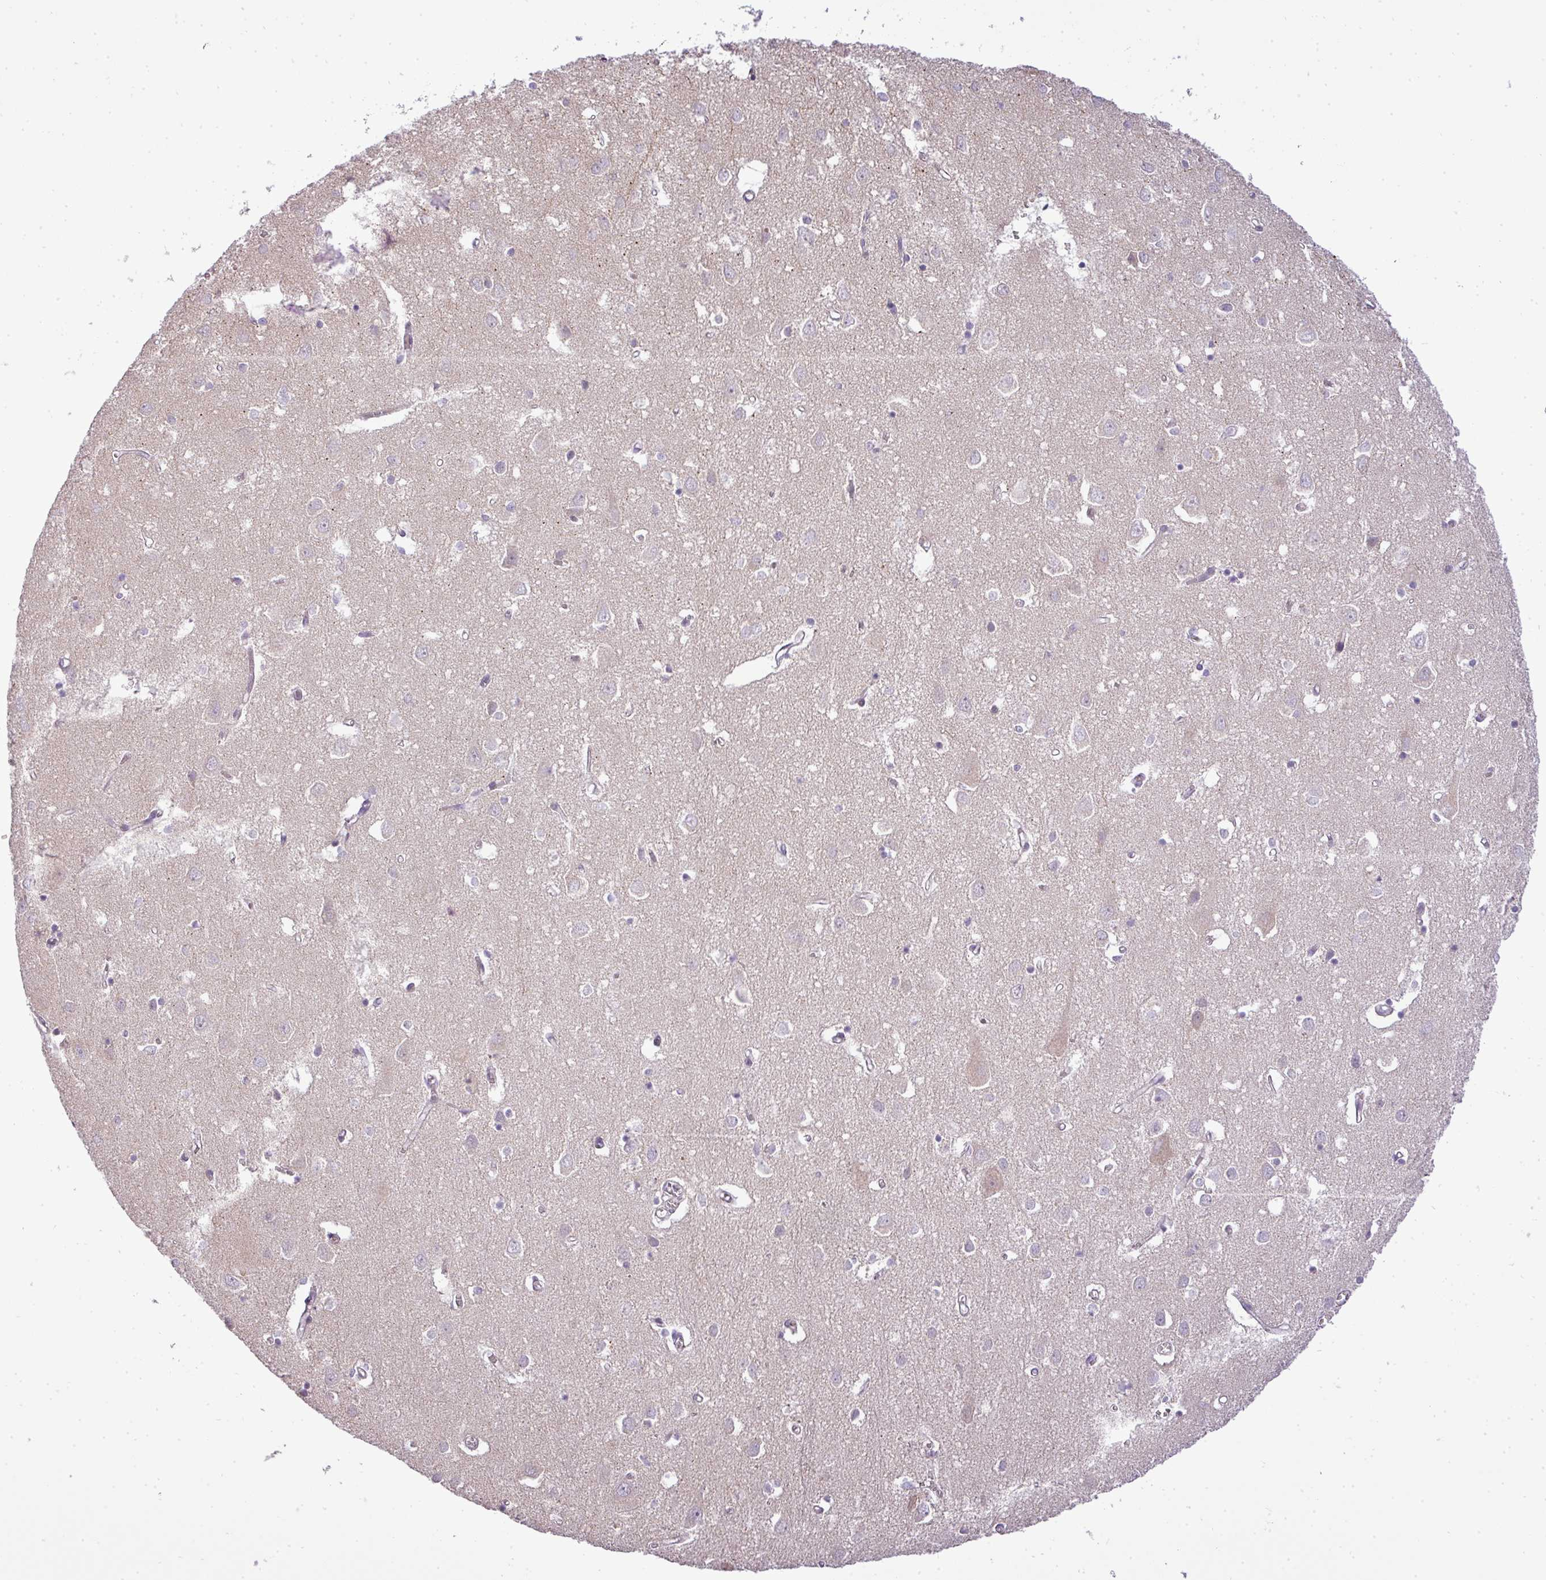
{"staining": {"intensity": "negative", "quantity": "none", "location": "none"}, "tissue": "cerebral cortex", "cell_type": "Endothelial cells", "image_type": "normal", "snomed": [{"axis": "morphology", "description": "Normal tissue, NOS"}, {"axis": "topography", "description": "Cerebral cortex"}], "caption": "DAB immunohistochemical staining of benign human cerebral cortex reveals no significant positivity in endothelial cells.", "gene": "ZDHHC1", "patient": {"sex": "male", "age": 70}}